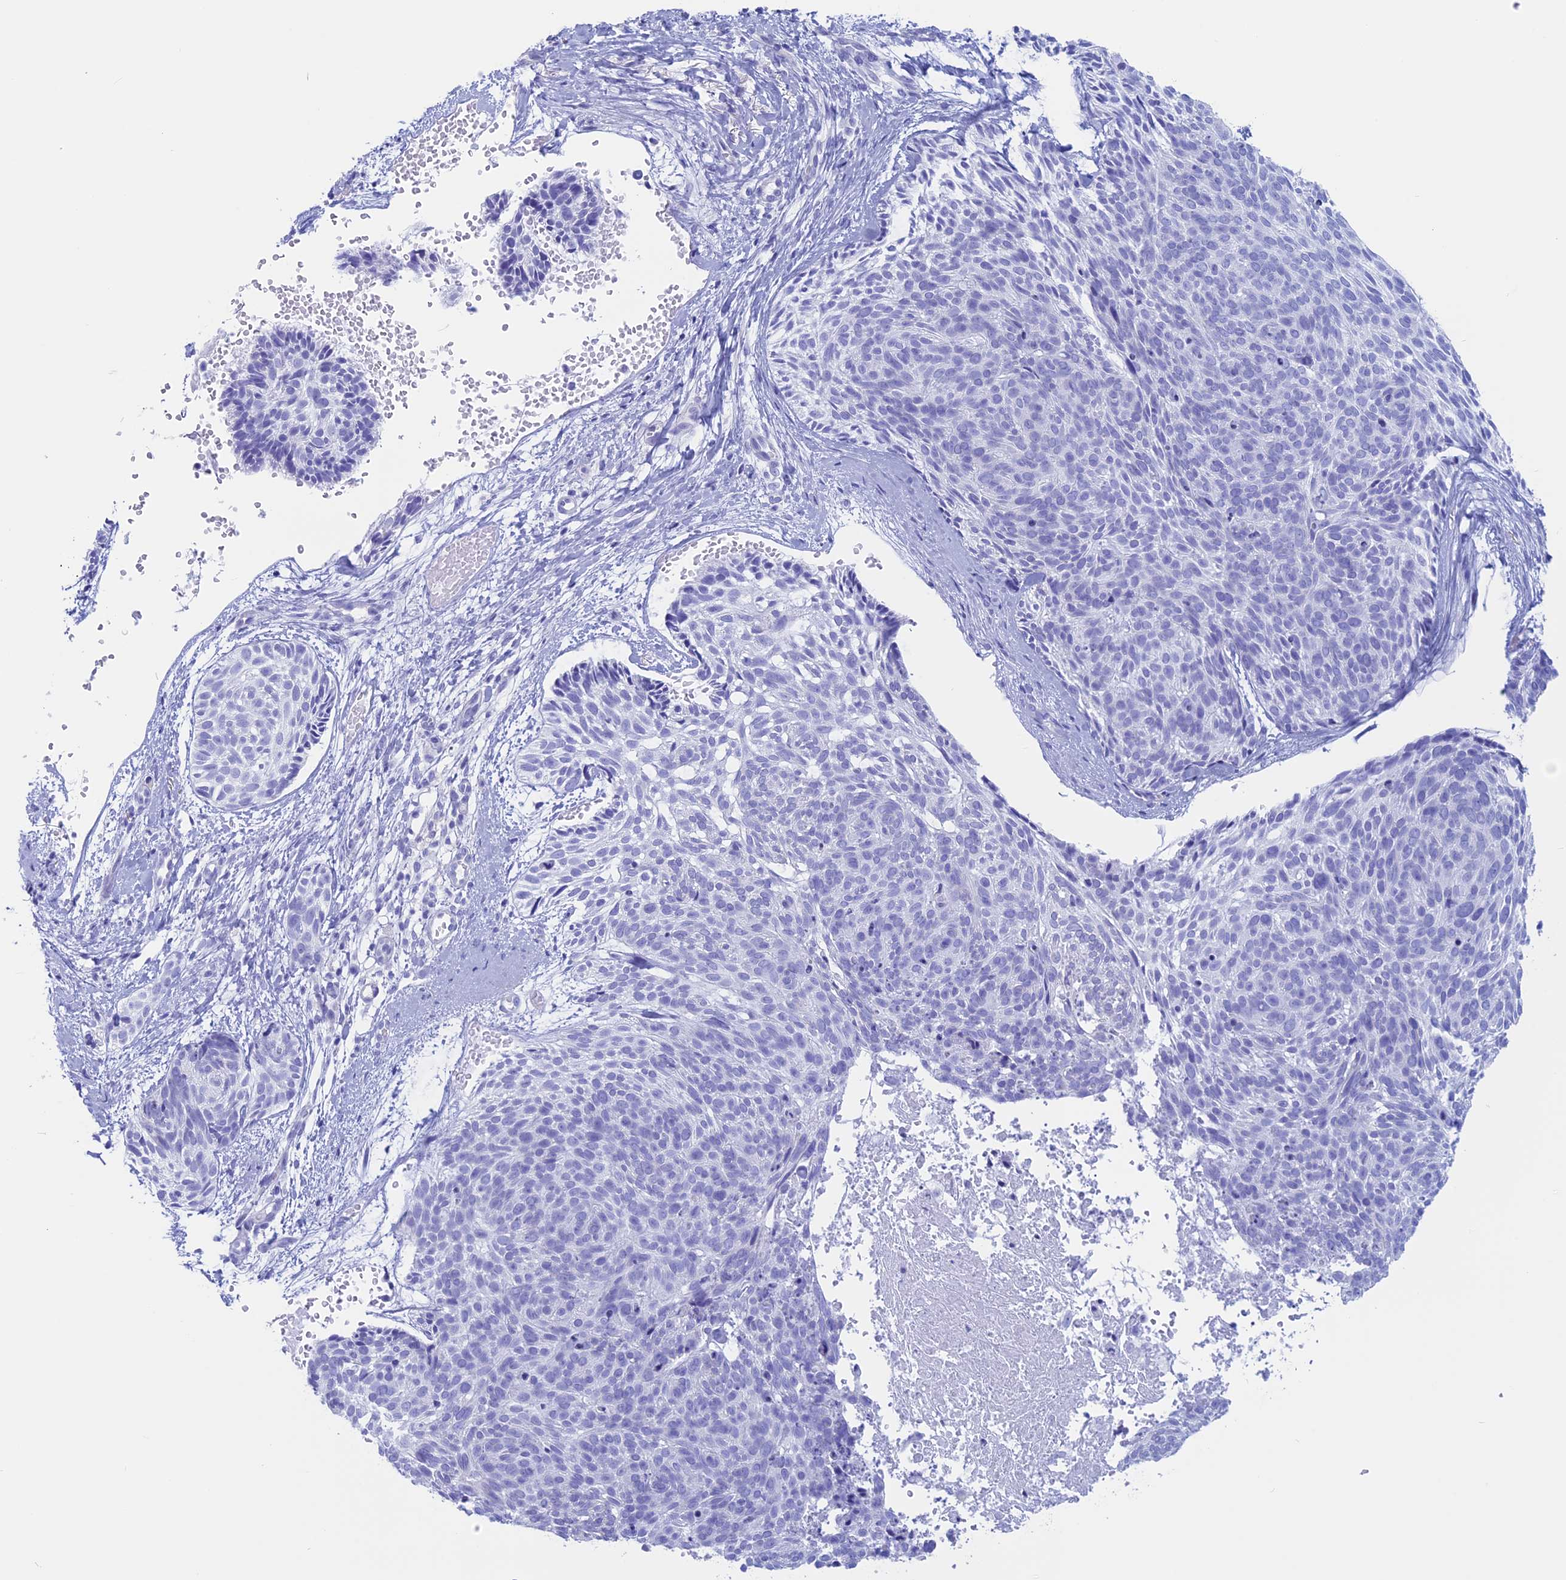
{"staining": {"intensity": "negative", "quantity": "none", "location": "none"}, "tissue": "skin cancer", "cell_type": "Tumor cells", "image_type": "cancer", "snomed": [{"axis": "morphology", "description": "Normal tissue, NOS"}, {"axis": "morphology", "description": "Basal cell carcinoma"}, {"axis": "topography", "description": "Skin"}], "caption": "High power microscopy photomicrograph of an immunohistochemistry photomicrograph of skin cancer (basal cell carcinoma), revealing no significant staining in tumor cells.", "gene": "RP1", "patient": {"sex": "male", "age": 66}}